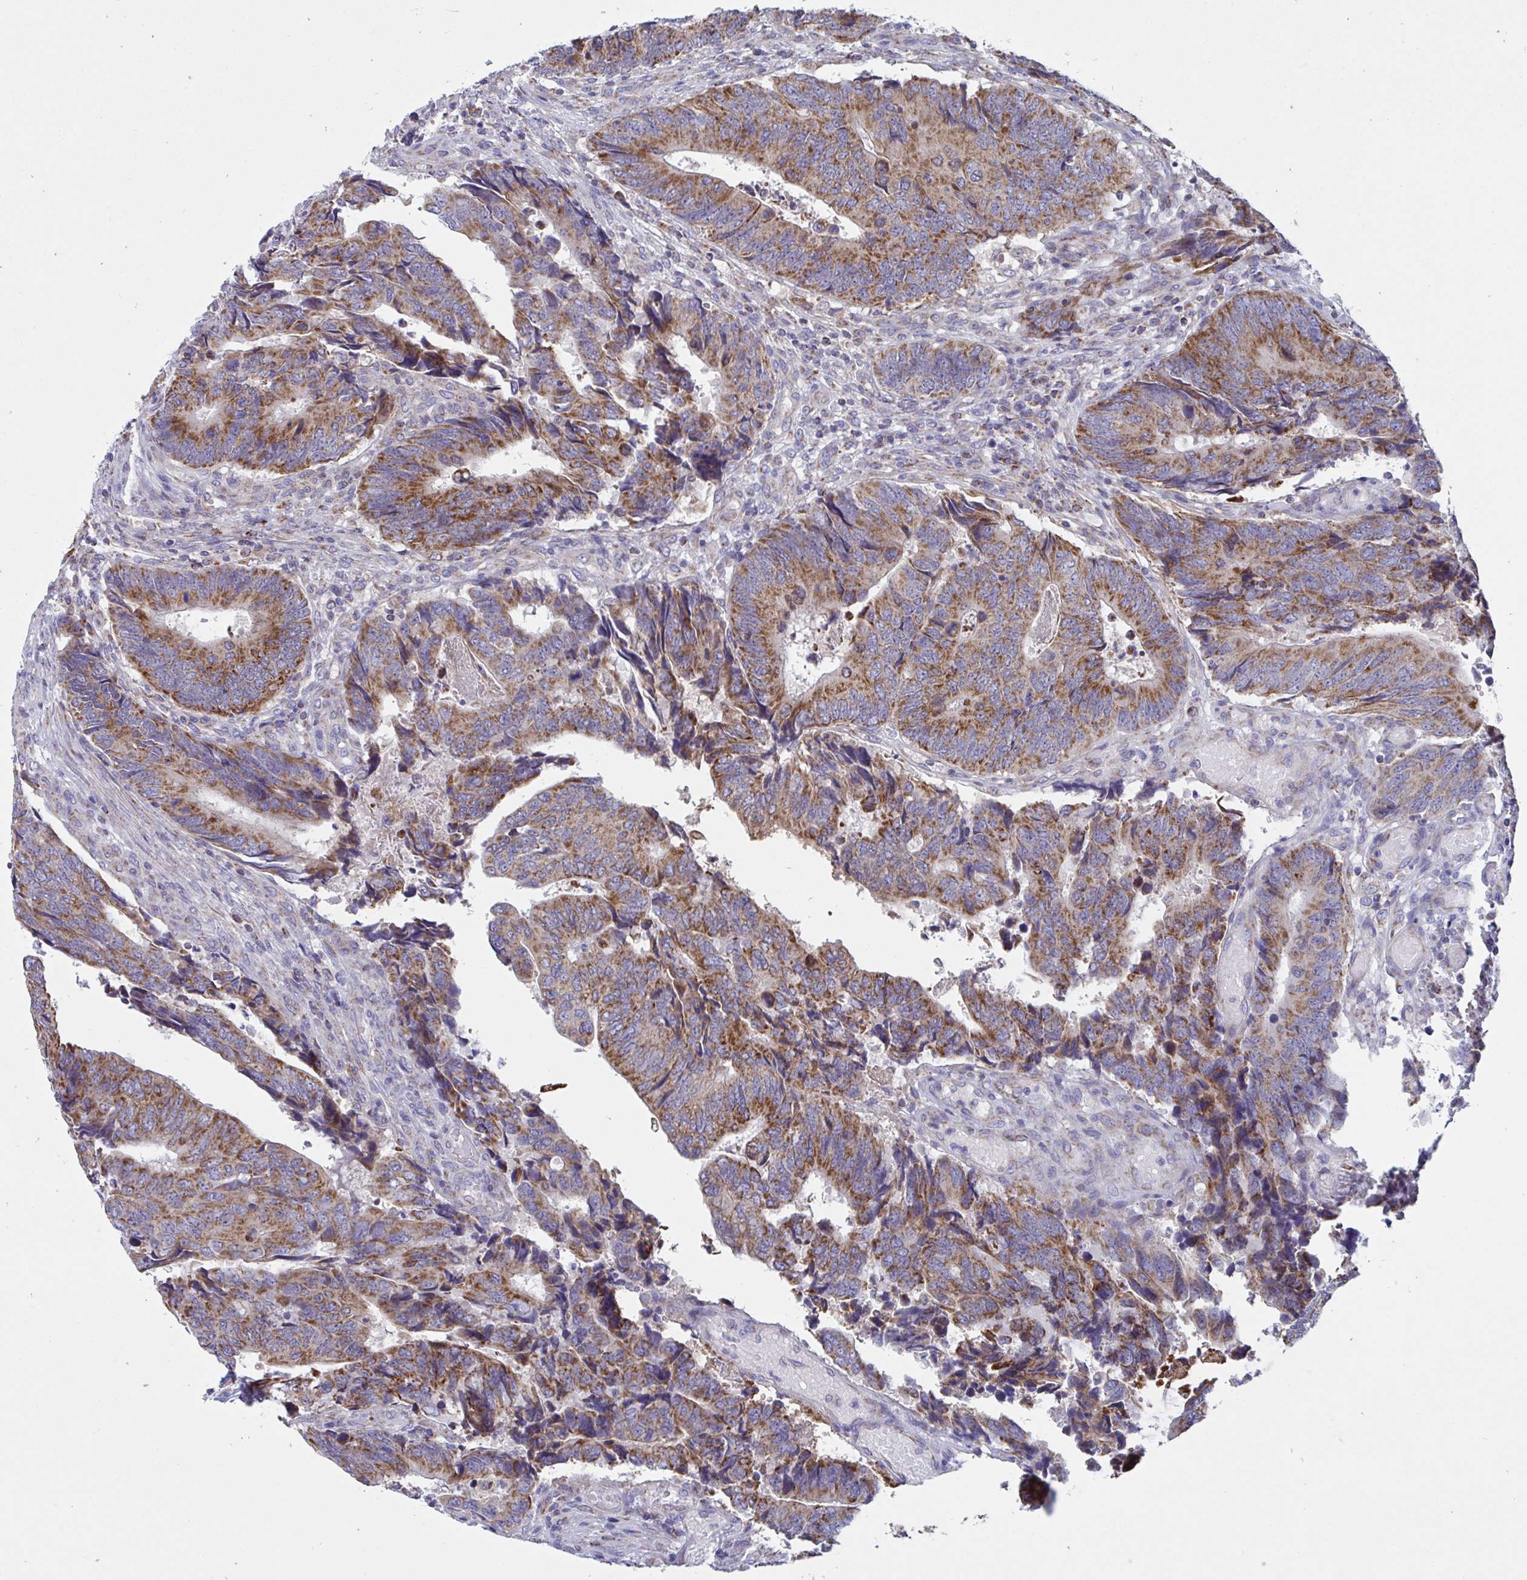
{"staining": {"intensity": "moderate", "quantity": ">75%", "location": "cytoplasmic/membranous"}, "tissue": "colorectal cancer", "cell_type": "Tumor cells", "image_type": "cancer", "snomed": [{"axis": "morphology", "description": "Adenocarcinoma, NOS"}, {"axis": "topography", "description": "Colon"}], "caption": "Immunohistochemistry (IHC) of adenocarcinoma (colorectal) reveals medium levels of moderate cytoplasmic/membranous expression in approximately >75% of tumor cells. The staining was performed using DAB (3,3'-diaminobenzidine) to visualize the protein expression in brown, while the nuclei were stained in blue with hematoxylin (Magnification: 20x).", "gene": "BCAT2", "patient": {"sex": "male", "age": 87}}